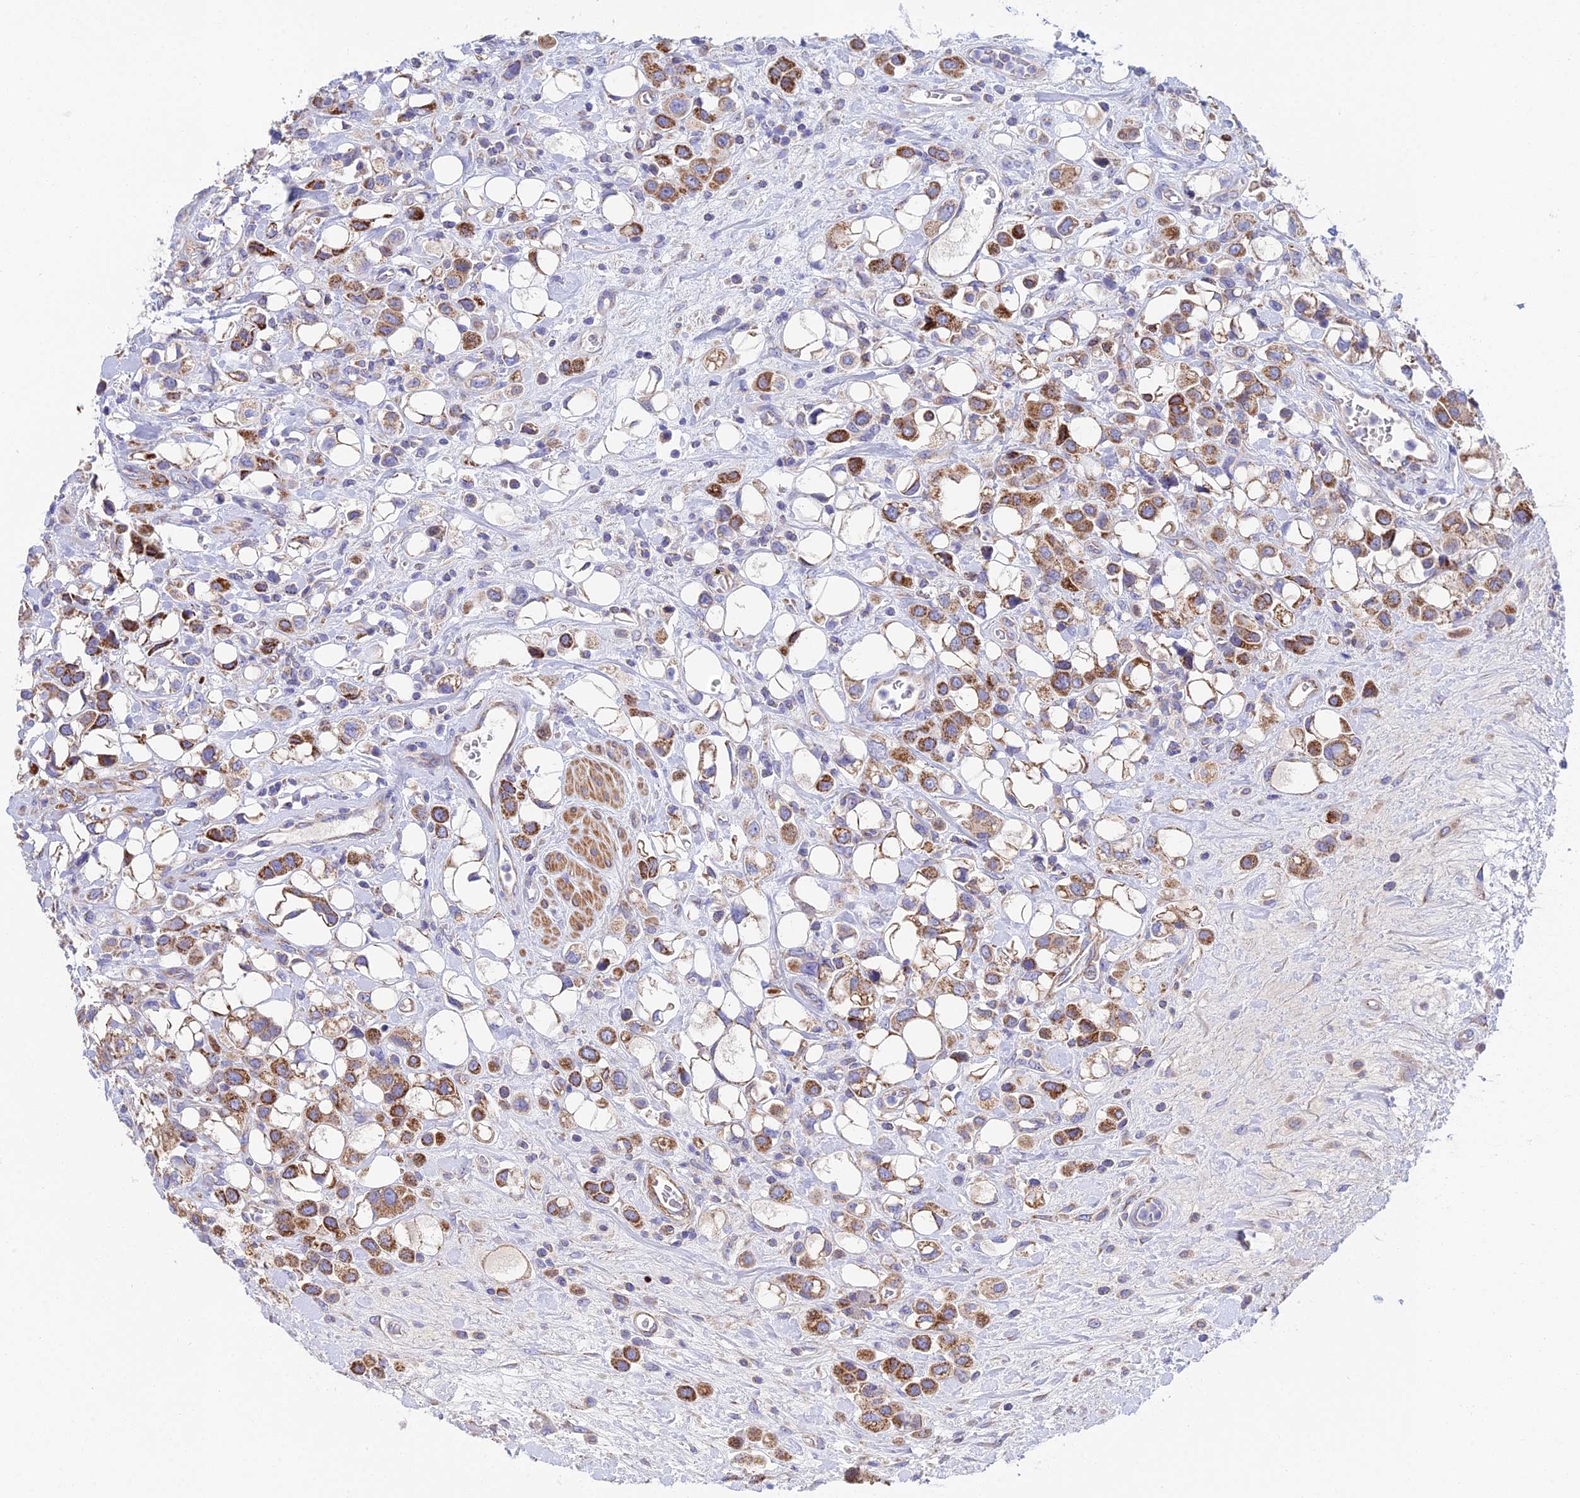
{"staining": {"intensity": "strong", "quantity": ">75%", "location": "cytoplasmic/membranous"}, "tissue": "urothelial cancer", "cell_type": "Tumor cells", "image_type": "cancer", "snomed": [{"axis": "morphology", "description": "Urothelial carcinoma, High grade"}, {"axis": "topography", "description": "Urinary bladder"}], "caption": "Human high-grade urothelial carcinoma stained for a protein (brown) reveals strong cytoplasmic/membranous positive positivity in about >75% of tumor cells.", "gene": "CSPG4", "patient": {"sex": "male", "age": 50}}